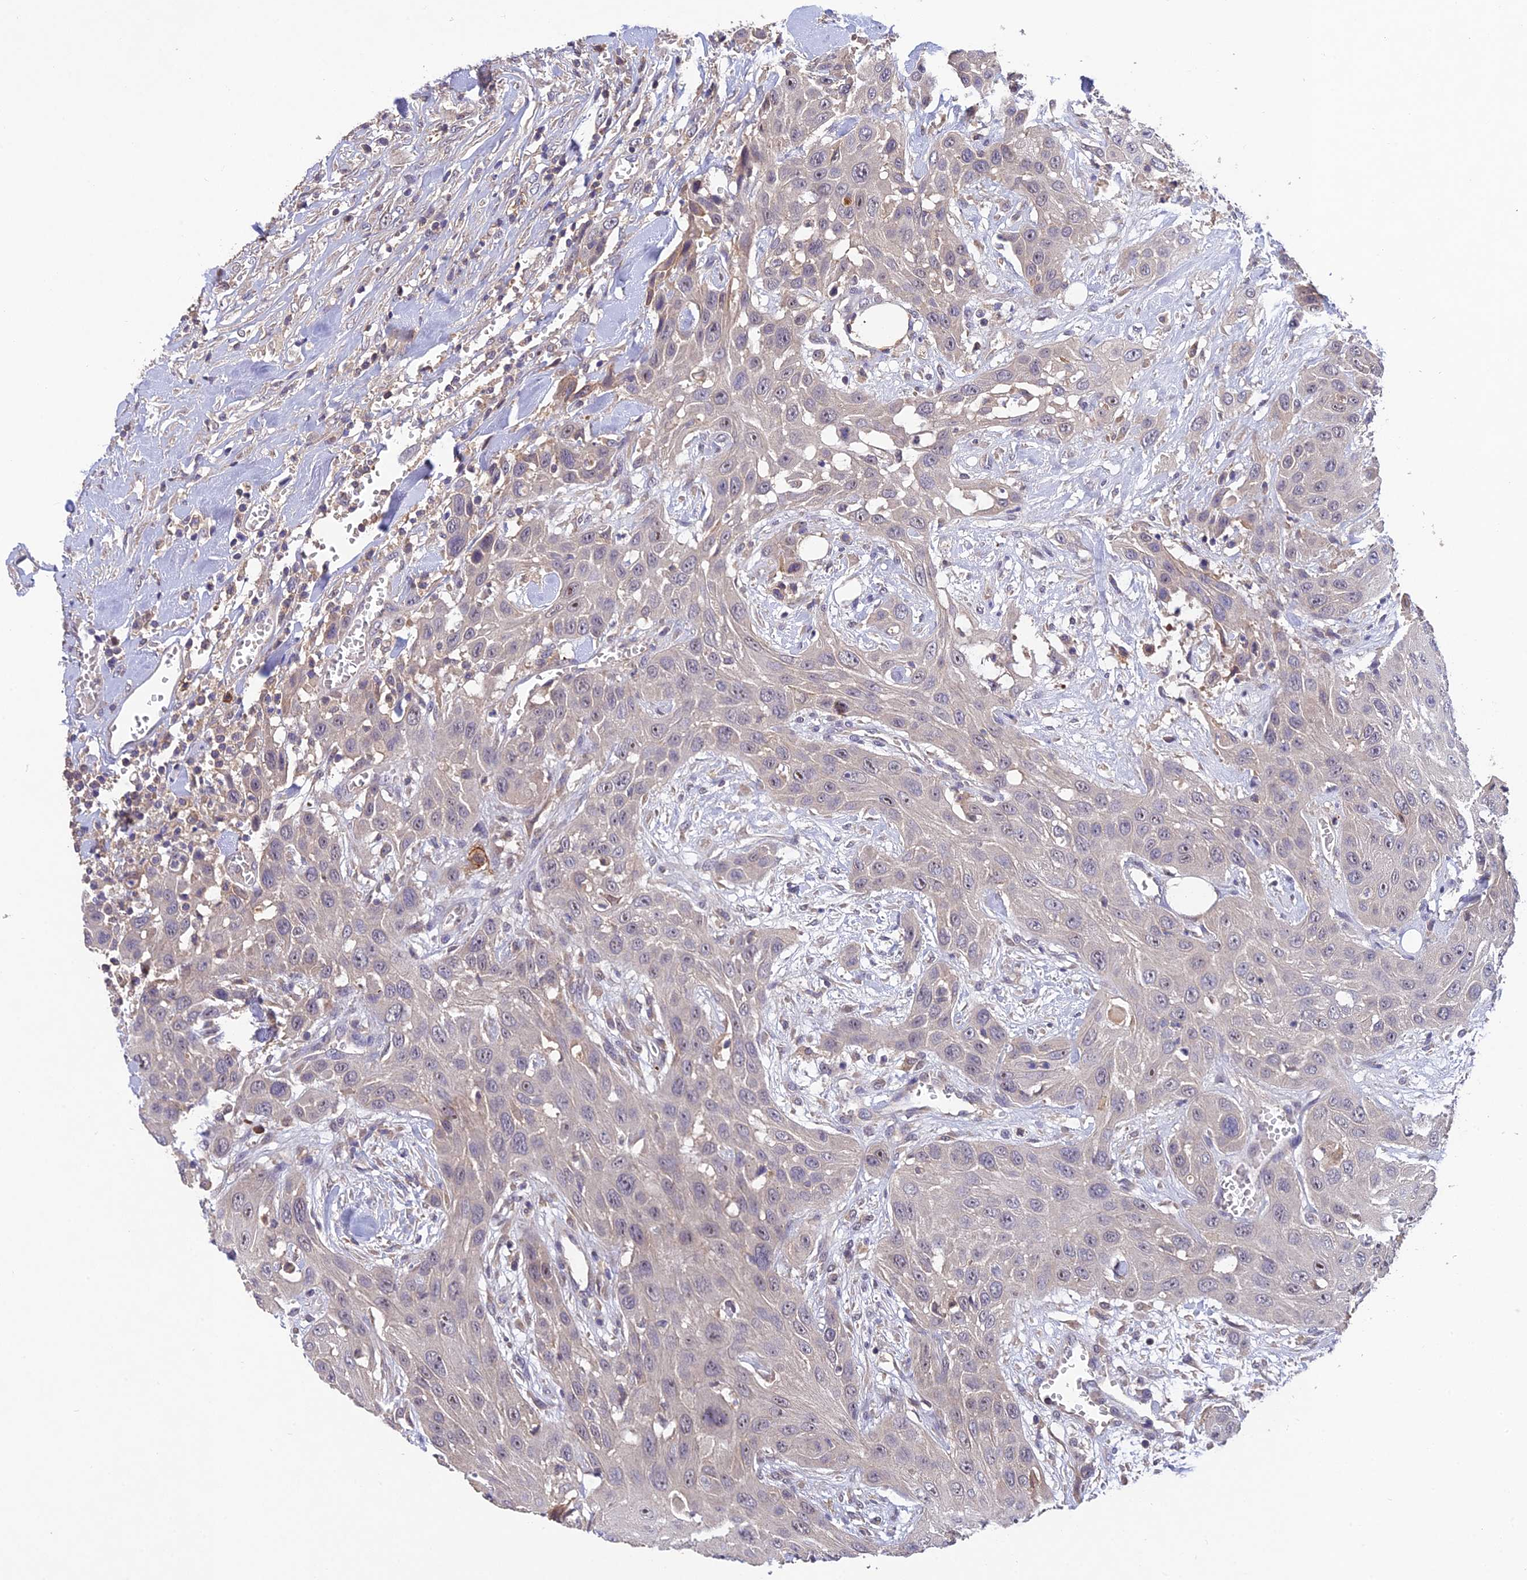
{"staining": {"intensity": "negative", "quantity": "none", "location": "none"}, "tissue": "head and neck cancer", "cell_type": "Tumor cells", "image_type": "cancer", "snomed": [{"axis": "morphology", "description": "Squamous cell carcinoma, NOS"}, {"axis": "topography", "description": "Head-Neck"}], "caption": "Head and neck cancer stained for a protein using IHC exhibits no staining tumor cells.", "gene": "DENND5B", "patient": {"sex": "male", "age": 81}}